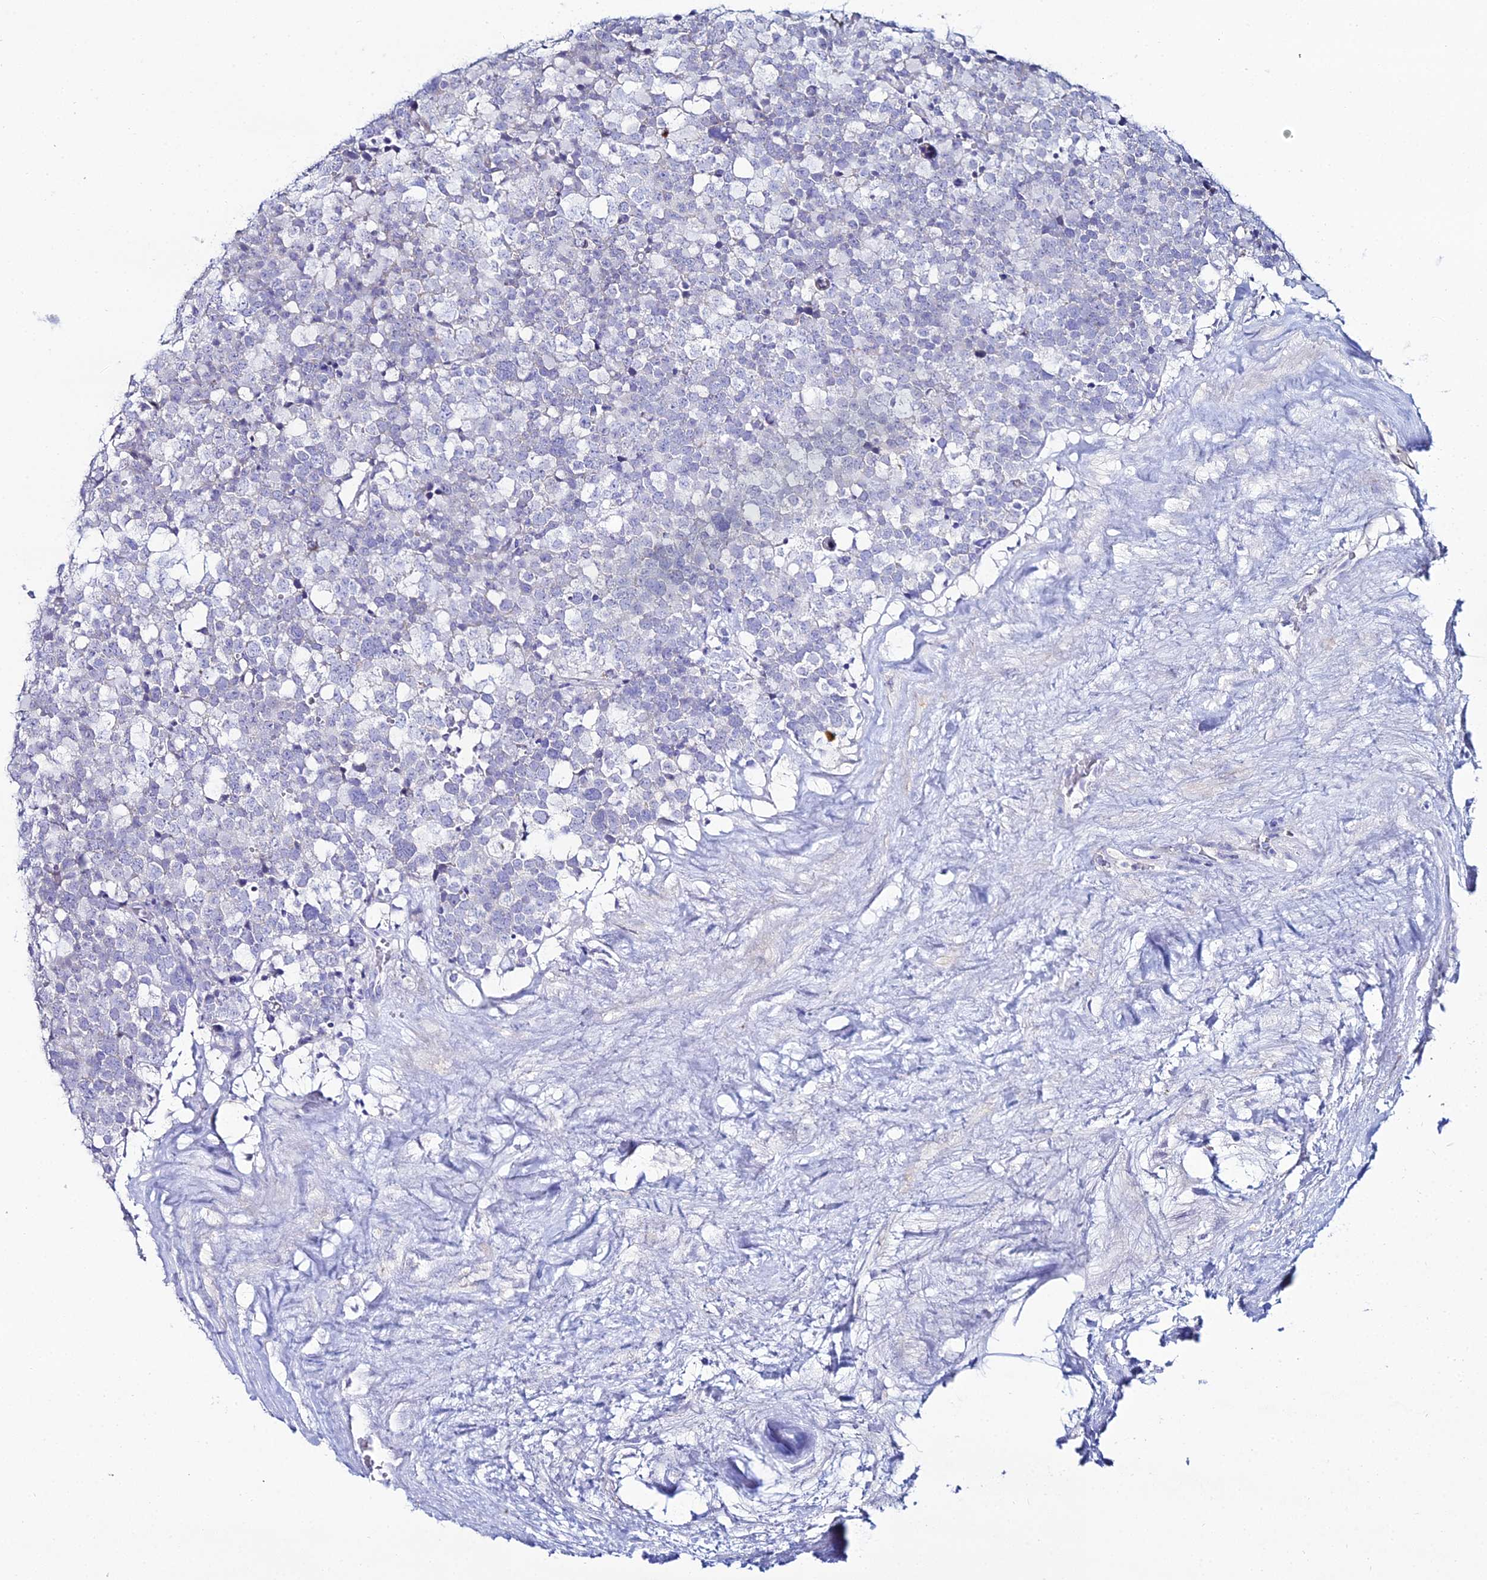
{"staining": {"intensity": "negative", "quantity": "none", "location": "none"}, "tissue": "testis cancer", "cell_type": "Tumor cells", "image_type": "cancer", "snomed": [{"axis": "morphology", "description": "Seminoma, NOS"}, {"axis": "topography", "description": "Testis"}], "caption": "This is a micrograph of immunohistochemistry staining of seminoma (testis), which shows no expression in tumor cells. (DAB (3,3'-diaminobenzidine) IHC visualized using brightfield microscopy, high magnification).", "gene": "DHX34", "patient": {"sex": "male", "age": 71}}